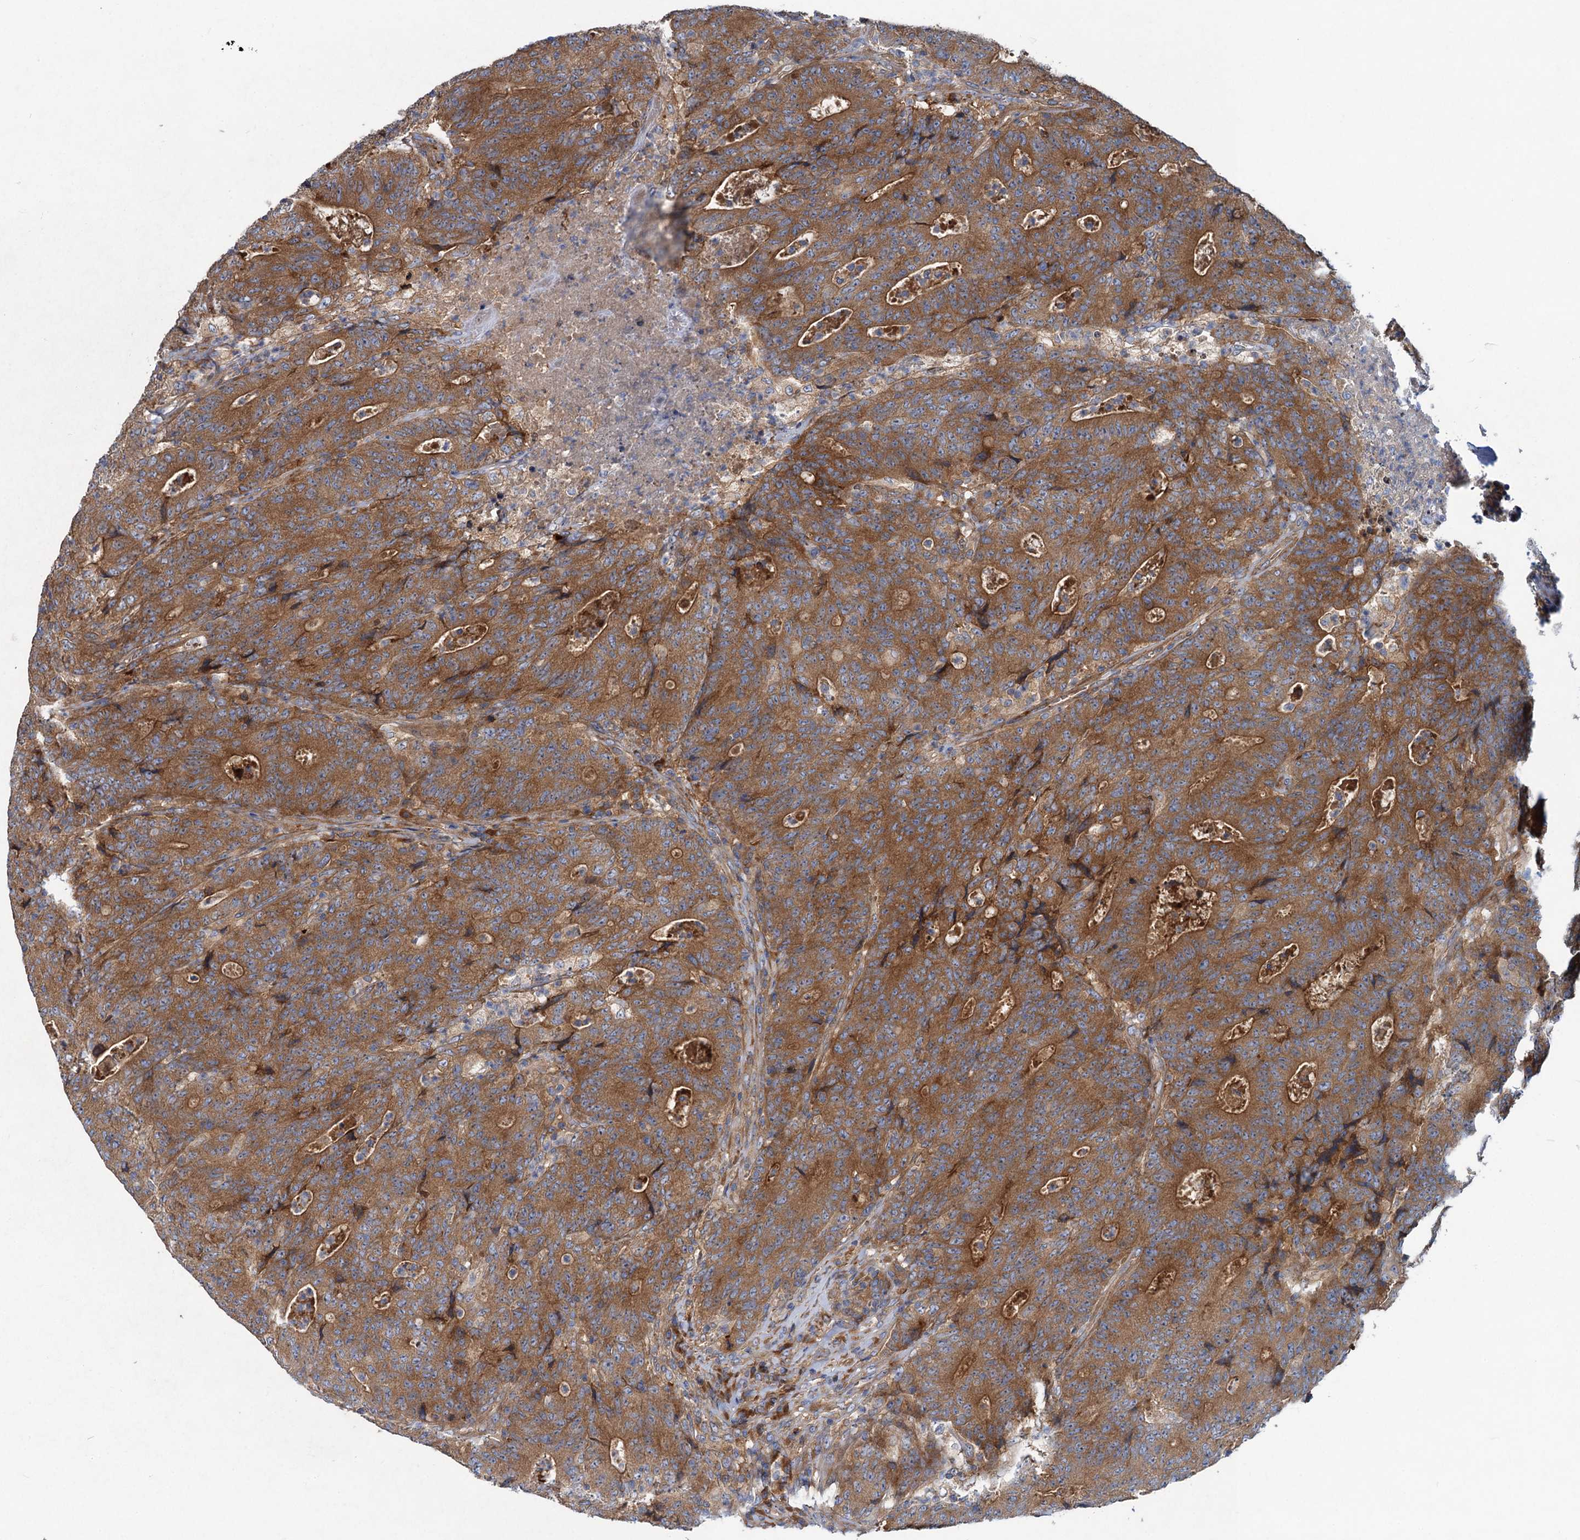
{"staining": {"intensity": "strong", "quantity": ">75%", "location": "cytoplasmic/membranous"}, "tissue": "colorectal cancer", "cell_type": "Tumor cells", "image_type": "cancer", "snomed": [{"axis": "morphology", "description": "Adenocarcinoma, NOS"}, {"axis": "topography", "description": "Colon"}], "caption": "Colorectal adenocarcinoma stained with DAB immunohistochemistry (IHC) displays high levels of strong cytoplasmic/membranous staining in about >75% of tumor cells.", "gene": "ALKBH7", "patient": {"sex": "female", "age": 75}}